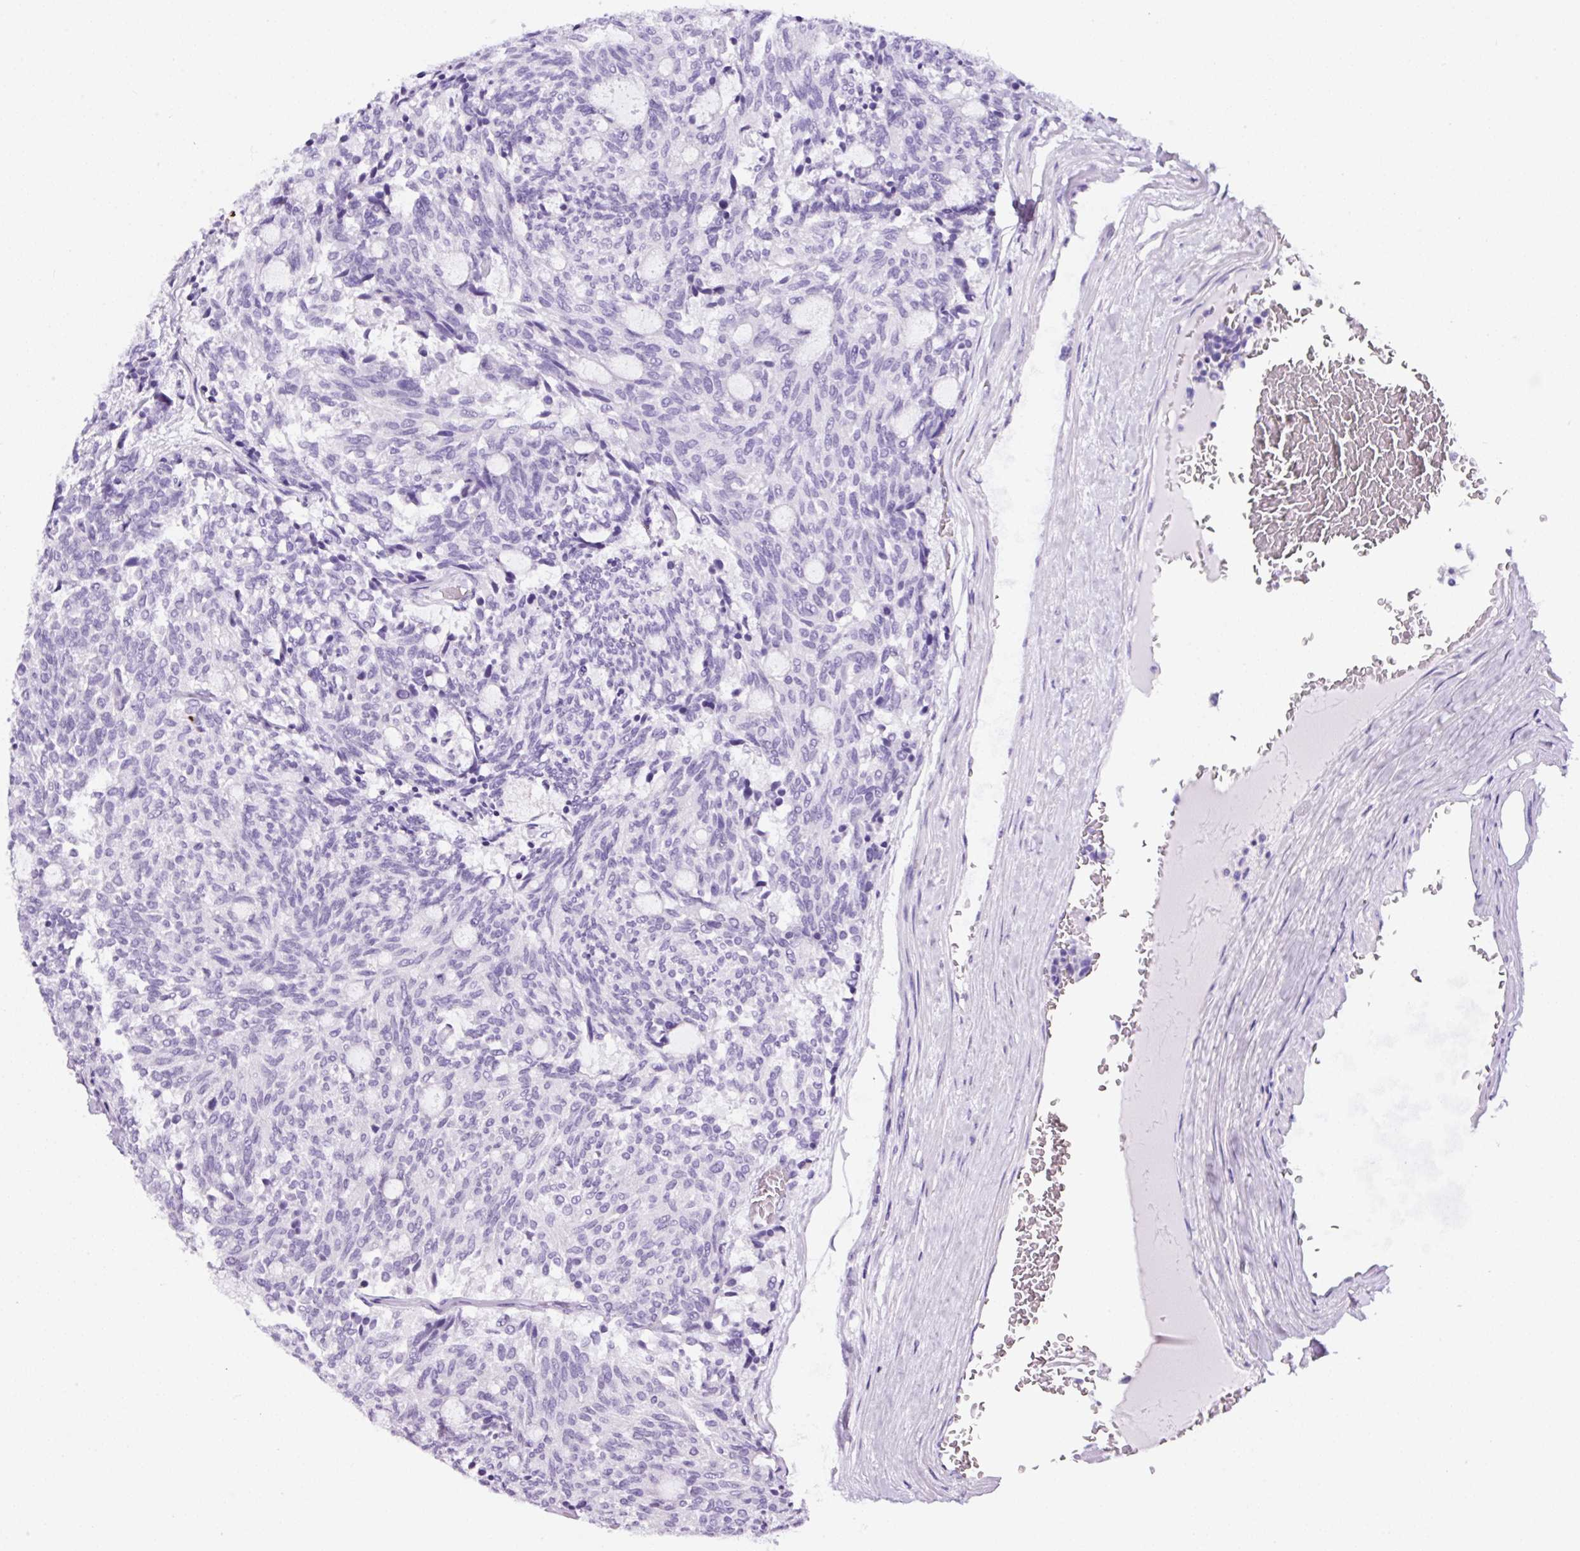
{"staining": {"intensity": "negative", "quantity": "none", "location": "none"}, "tissue": "carcinoid", "cell_type": "Tumor cells", "image_type": "cancer", "snomed": [{"axis": "morphology", "description": "Carcinoid, malignant, NOS"}, {"axis": "topography", "description": "Pancreas"}], "caption": "Image shows no protein positivity in tumor cells of carcinoid (malignant) tissue.", "gene": "TAFA3", "patient": {"sex": "female", "age": 54}}